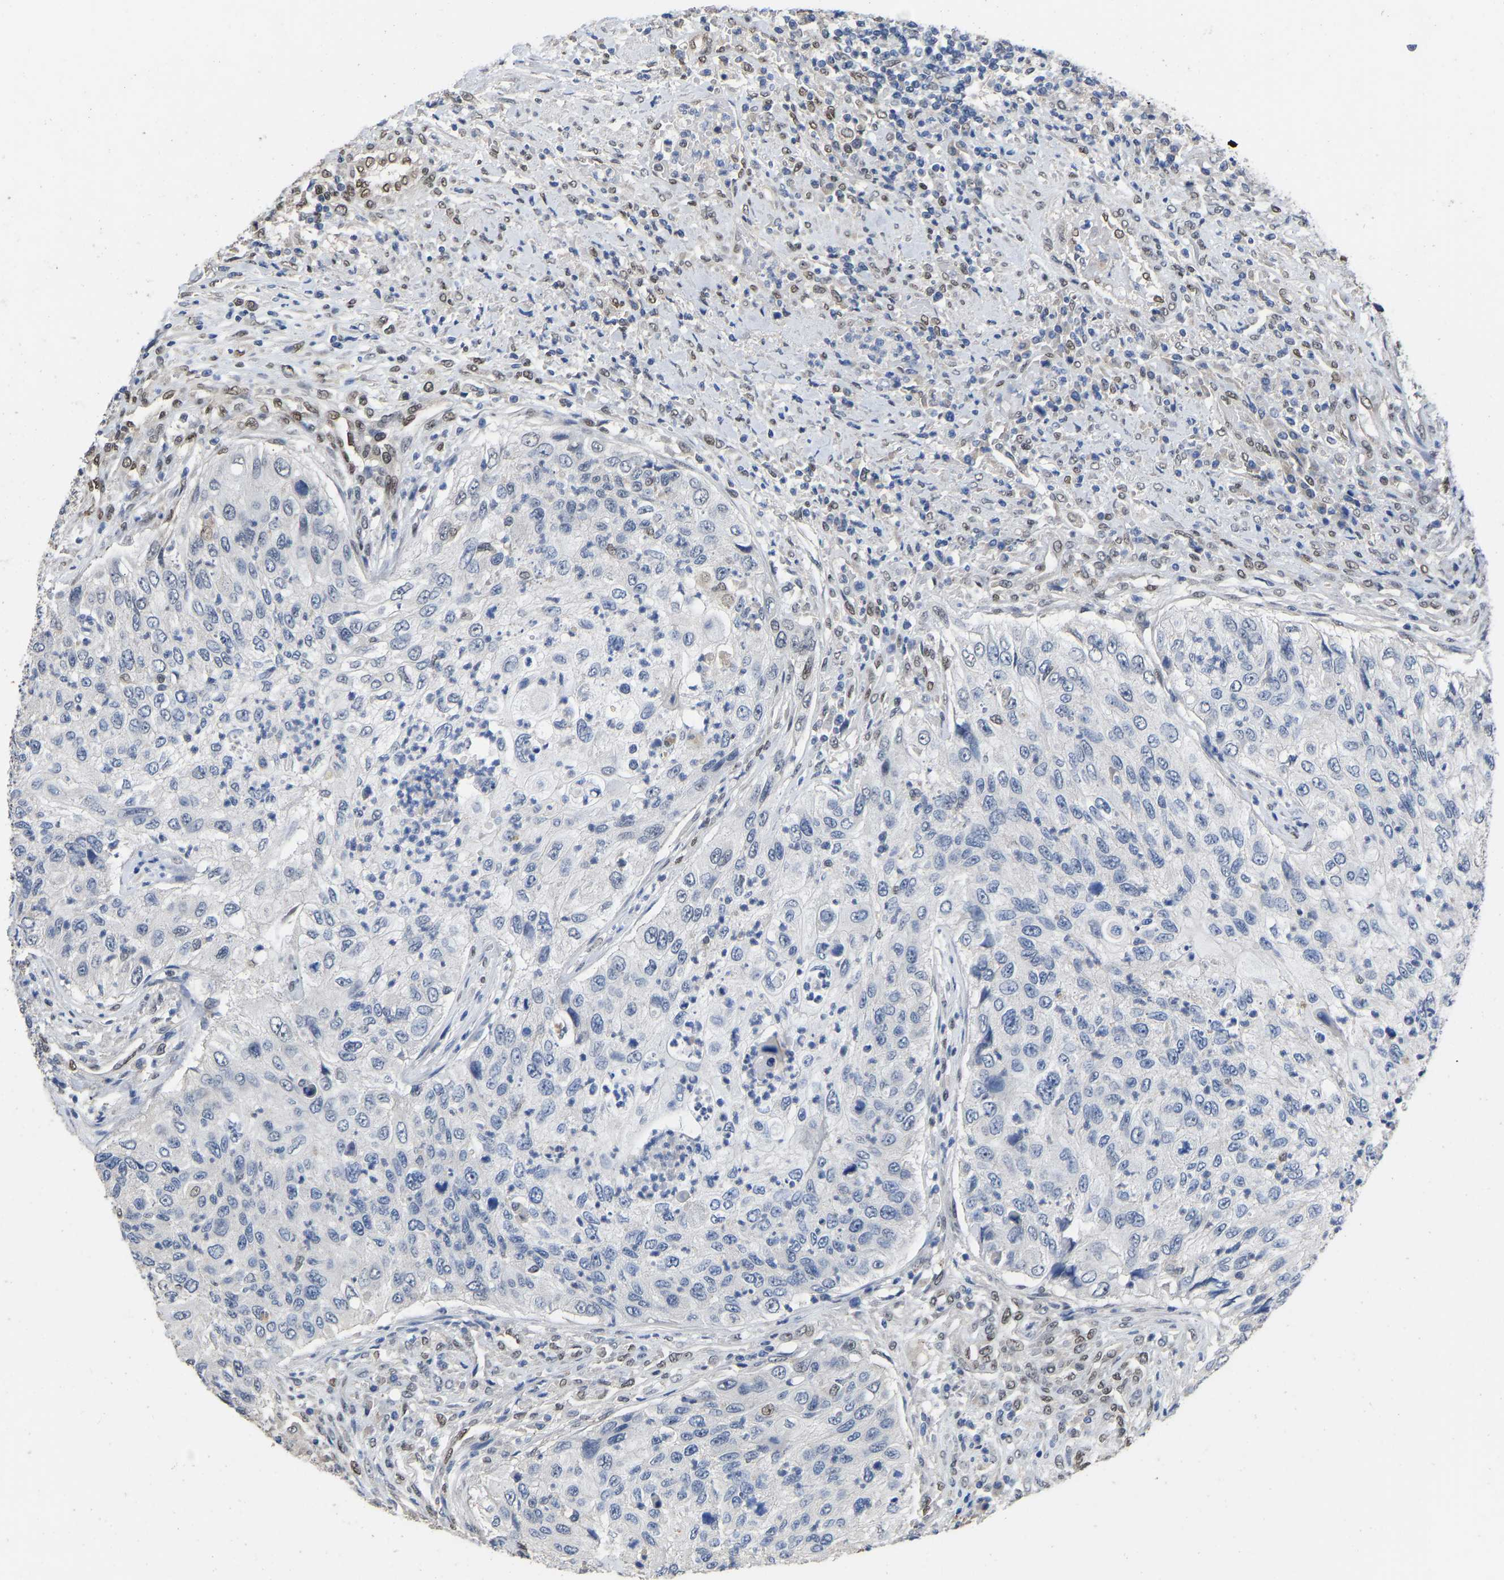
{"staining": {"intensity": "negative", "quantity": "none", "location": "none"}, "tissue": "urothelial cancer", "cell_type": "Tumor cells", "image_type": "cancer", "snomed": [{"axis": "morphology", "description": "Urothelial carcinoma, High grade"}, {"axis": "topography", "description": "Urinary bladder"}], "caption": "Immunohistochemical staining of human high-grade urothelial carcinoma demonstrates no significant positivity in tumor cells.", "gene": "QKI", "patient": {"sex": "female", "age": 60}}